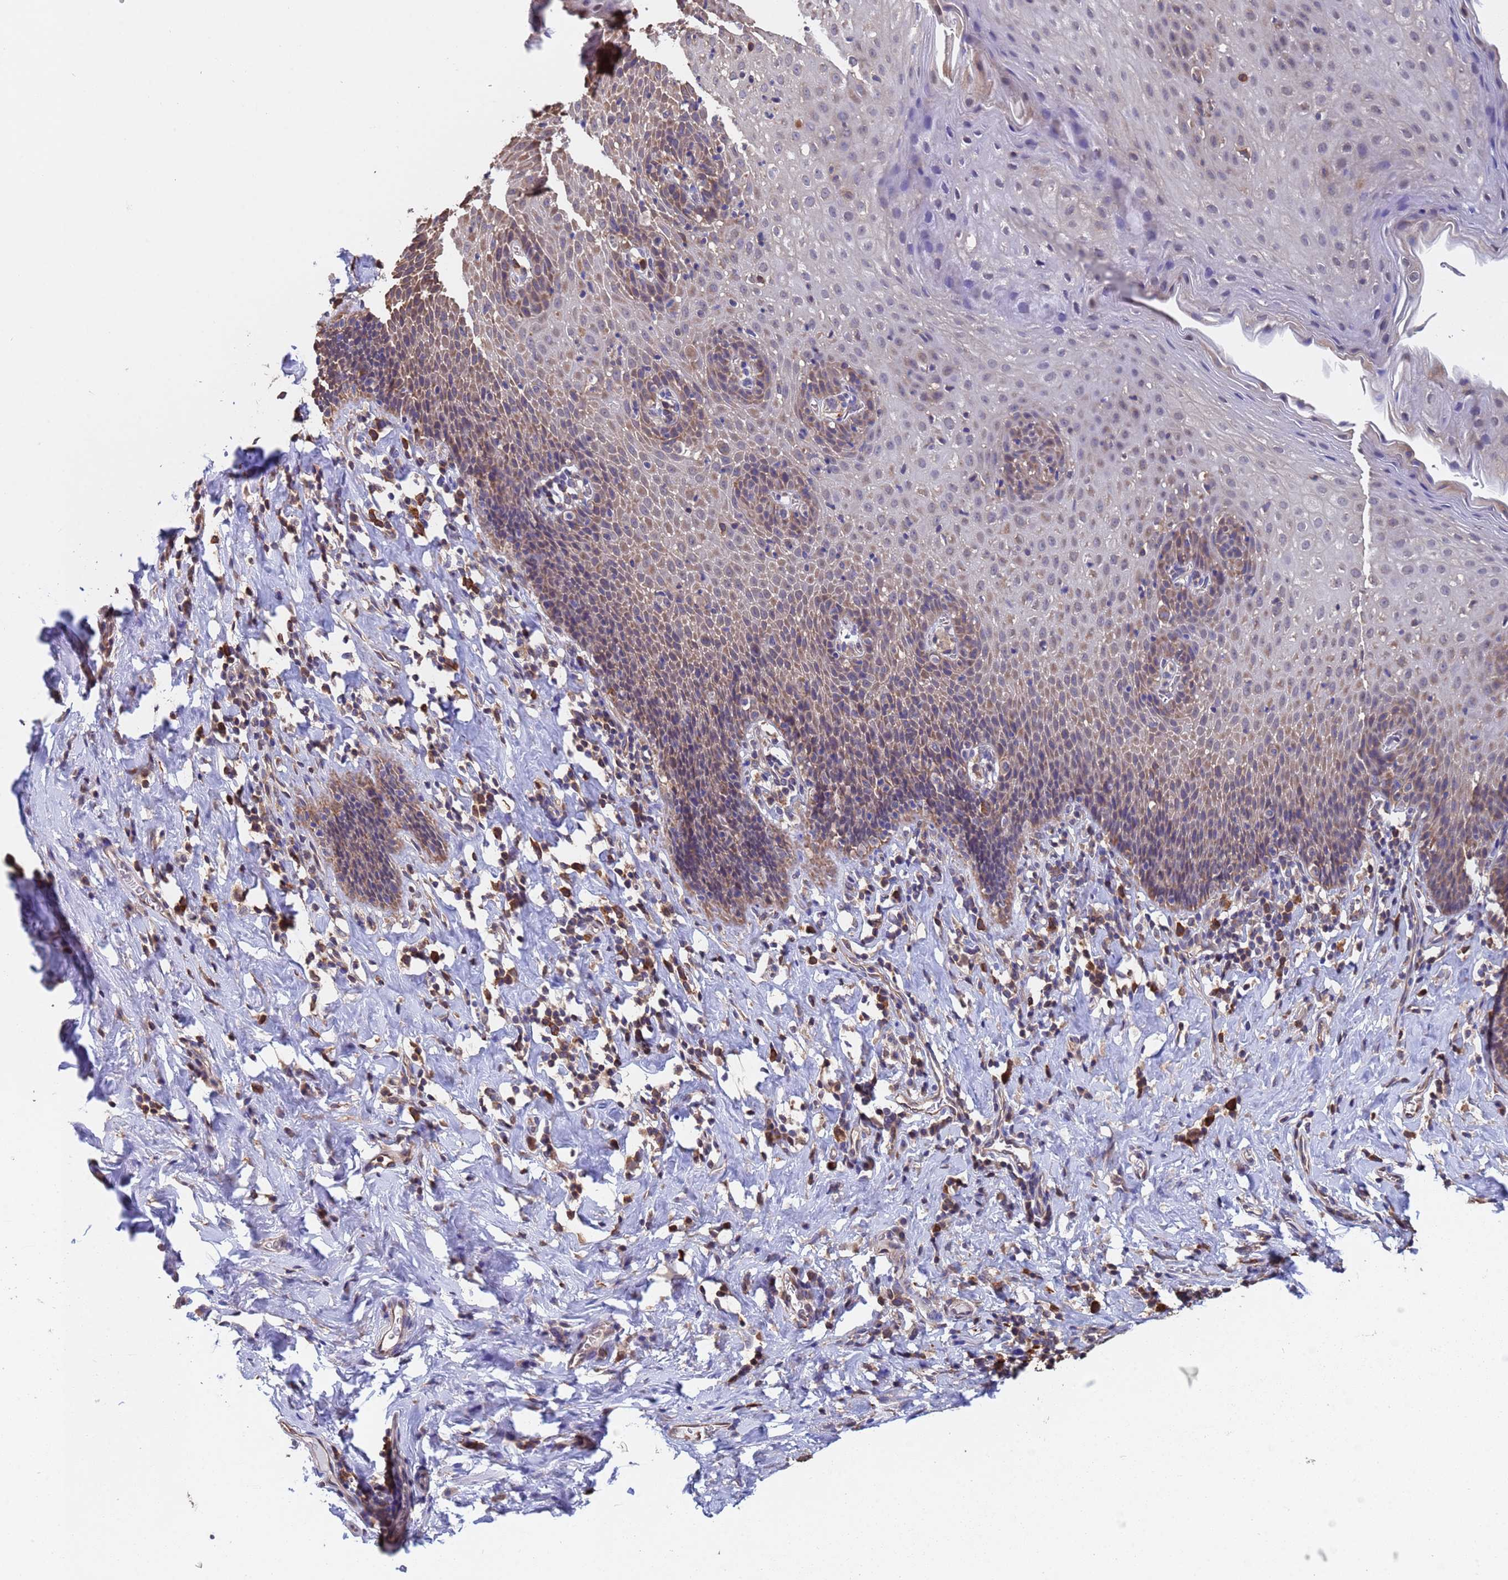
{"staining": {"intensity": "moderate", "quantity": ">75%", "location": "cytoplasmic/membranous"}, "tissue": "esophagus", "cell_type": "Squamous epithelial cells", "image_type": "normal", "snomed": [{"axis": "morphology", "description": "Normal tissue, NOS"}, {"axis": "topography", "description": "Esophagus"}], "caption": "Immunohistochemistry (IHC) (DAB (3,3'-diaminobenzidine)) staining of unremarkable esophagus exhibits moderate cytoplasmic/membranous protein expression in about >75% of squamous epithelial cells.", "gene": "FAM25A", "patient": {"sex": "female", "age": 61}}